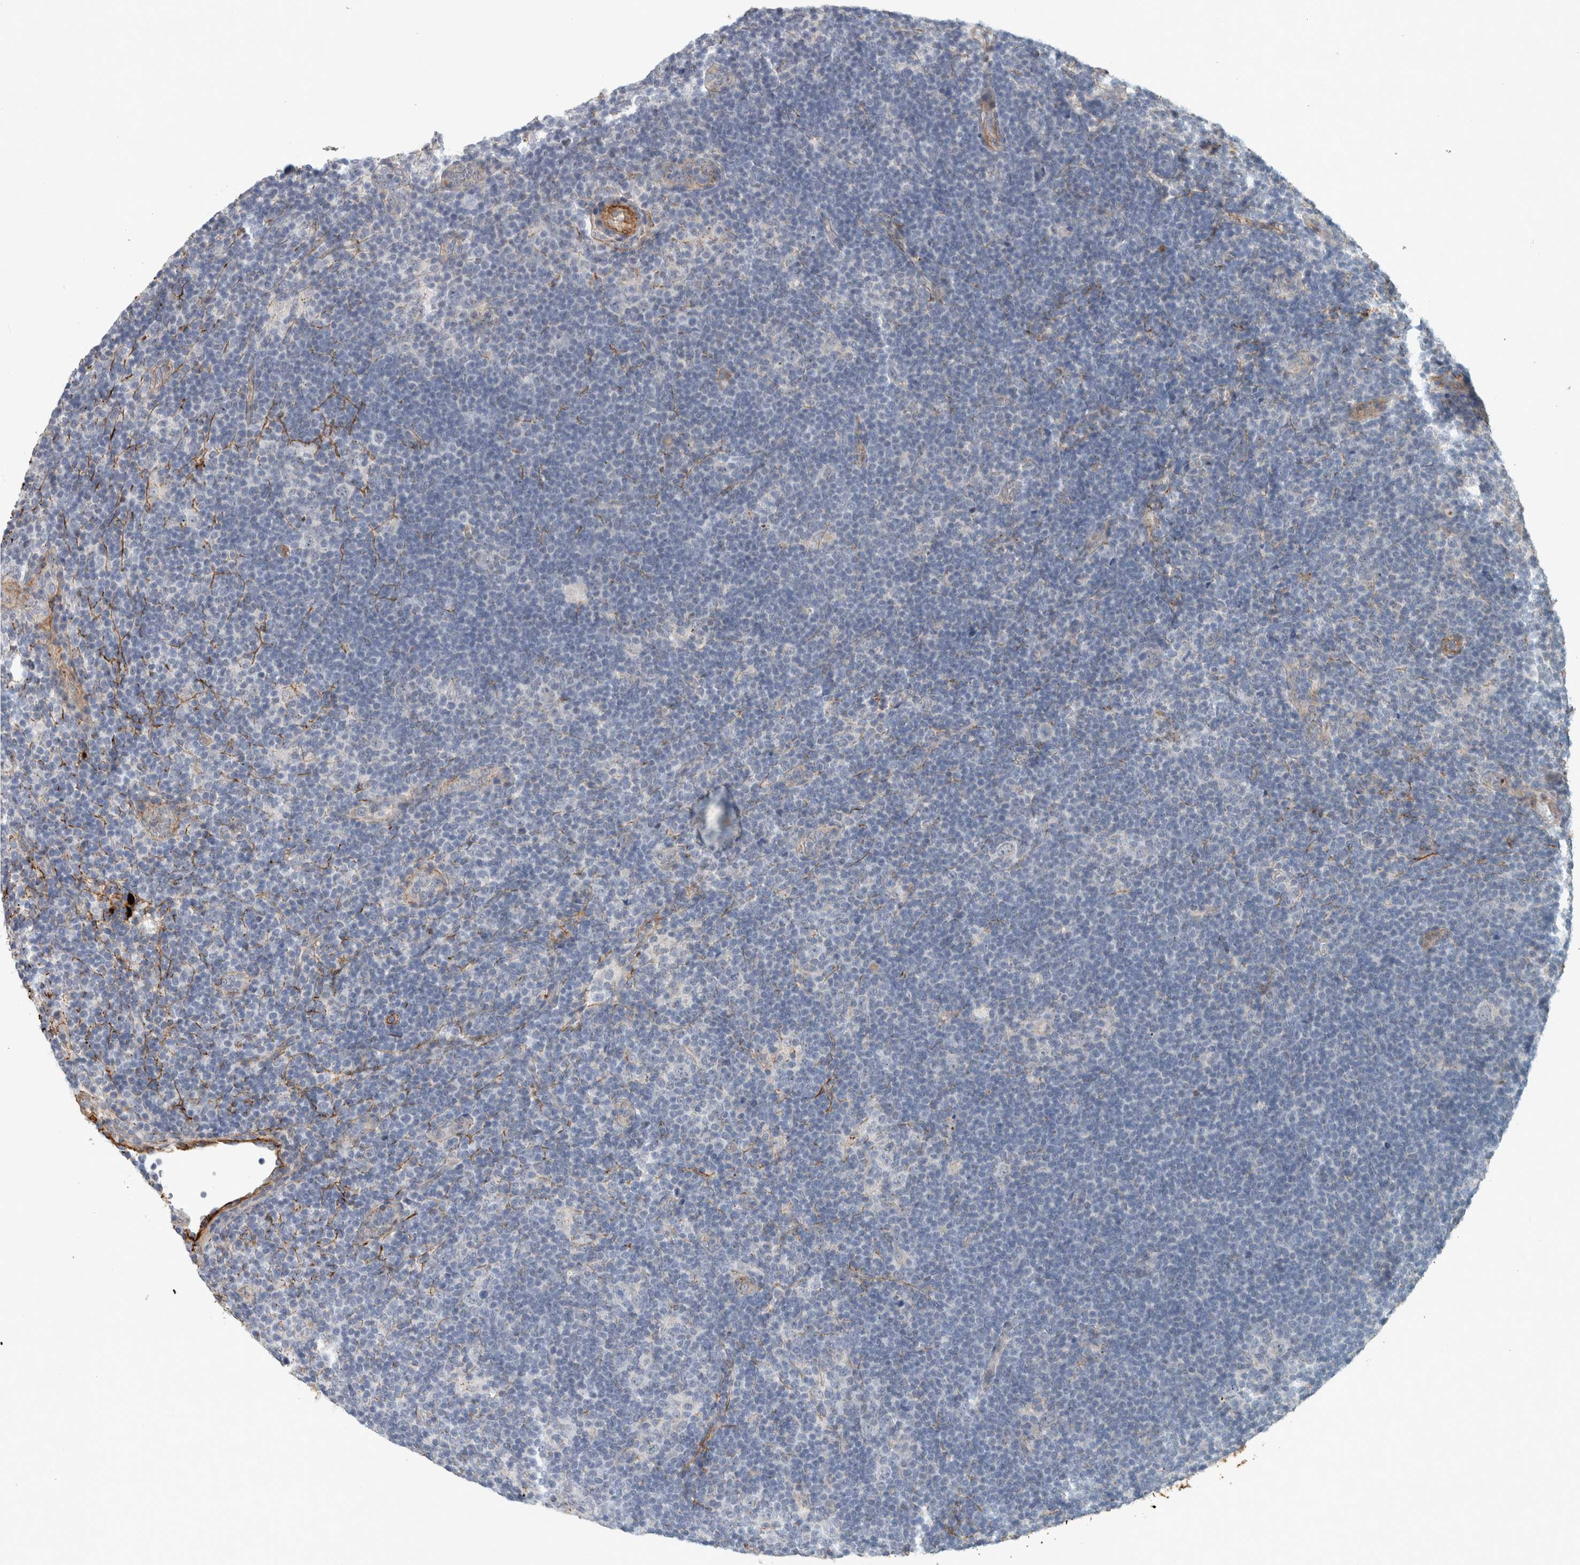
{"staining": {"intensity": "negative", "quantity": "none", "location": "none"}, "tissue": "lymphoma", "cell_type": "Tumor cells", "image_type": "cancer", "snomed": [{"axis": "morphology", "description": "Hodgkin's disease, NOS"}, {"axis": "topography", "description": "Lymph node"}], "caption": "Human Hodgkin's disease stained for a protein using IHC reveals no positivity in tumor cells.", "gene": "FN1", "patient": {"sex": "female", "age": 57}}